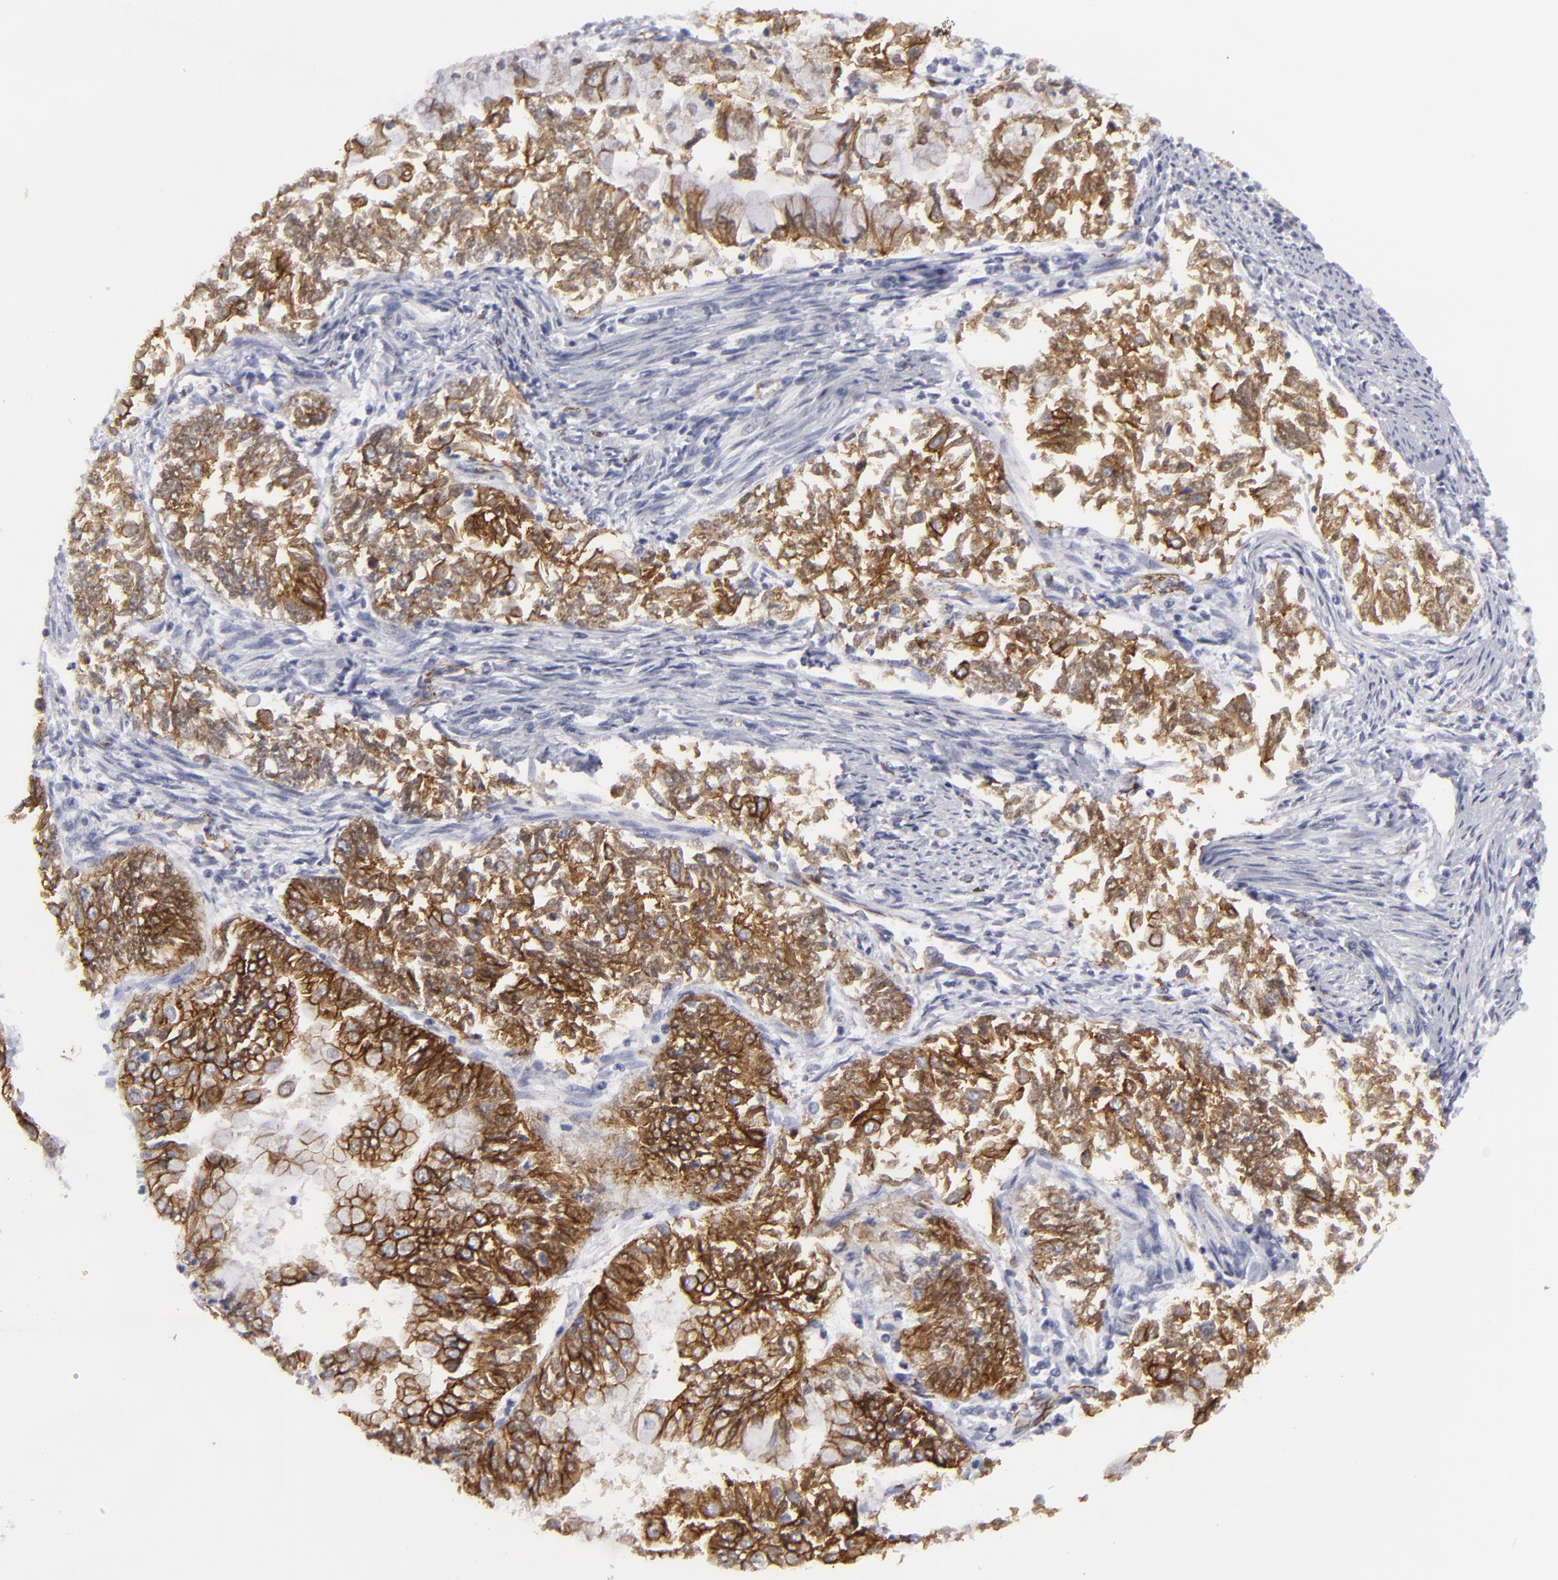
{"staining": {"intensity": "moderate", "quantity": ">75%", "location": "cytoplasmic/membranous"}, "tissue": "endometrial cancer", "cell_type": "Tumor cells", "image_type": "cancer", "snomed": [{"axis": "morphology", "description": "Adenocarcinoma, NOS"}, {"axis": "topography", "description": "Endometrium"}], "caption": "Immunohistochemical staining of human adenocarcinoma (endometrial) displays moderate cytoplasmic/membranous protein staining in approximately >75% of tumor cells.", "gene": "JUP", "patient": {"sex": "female", "age": 75}}